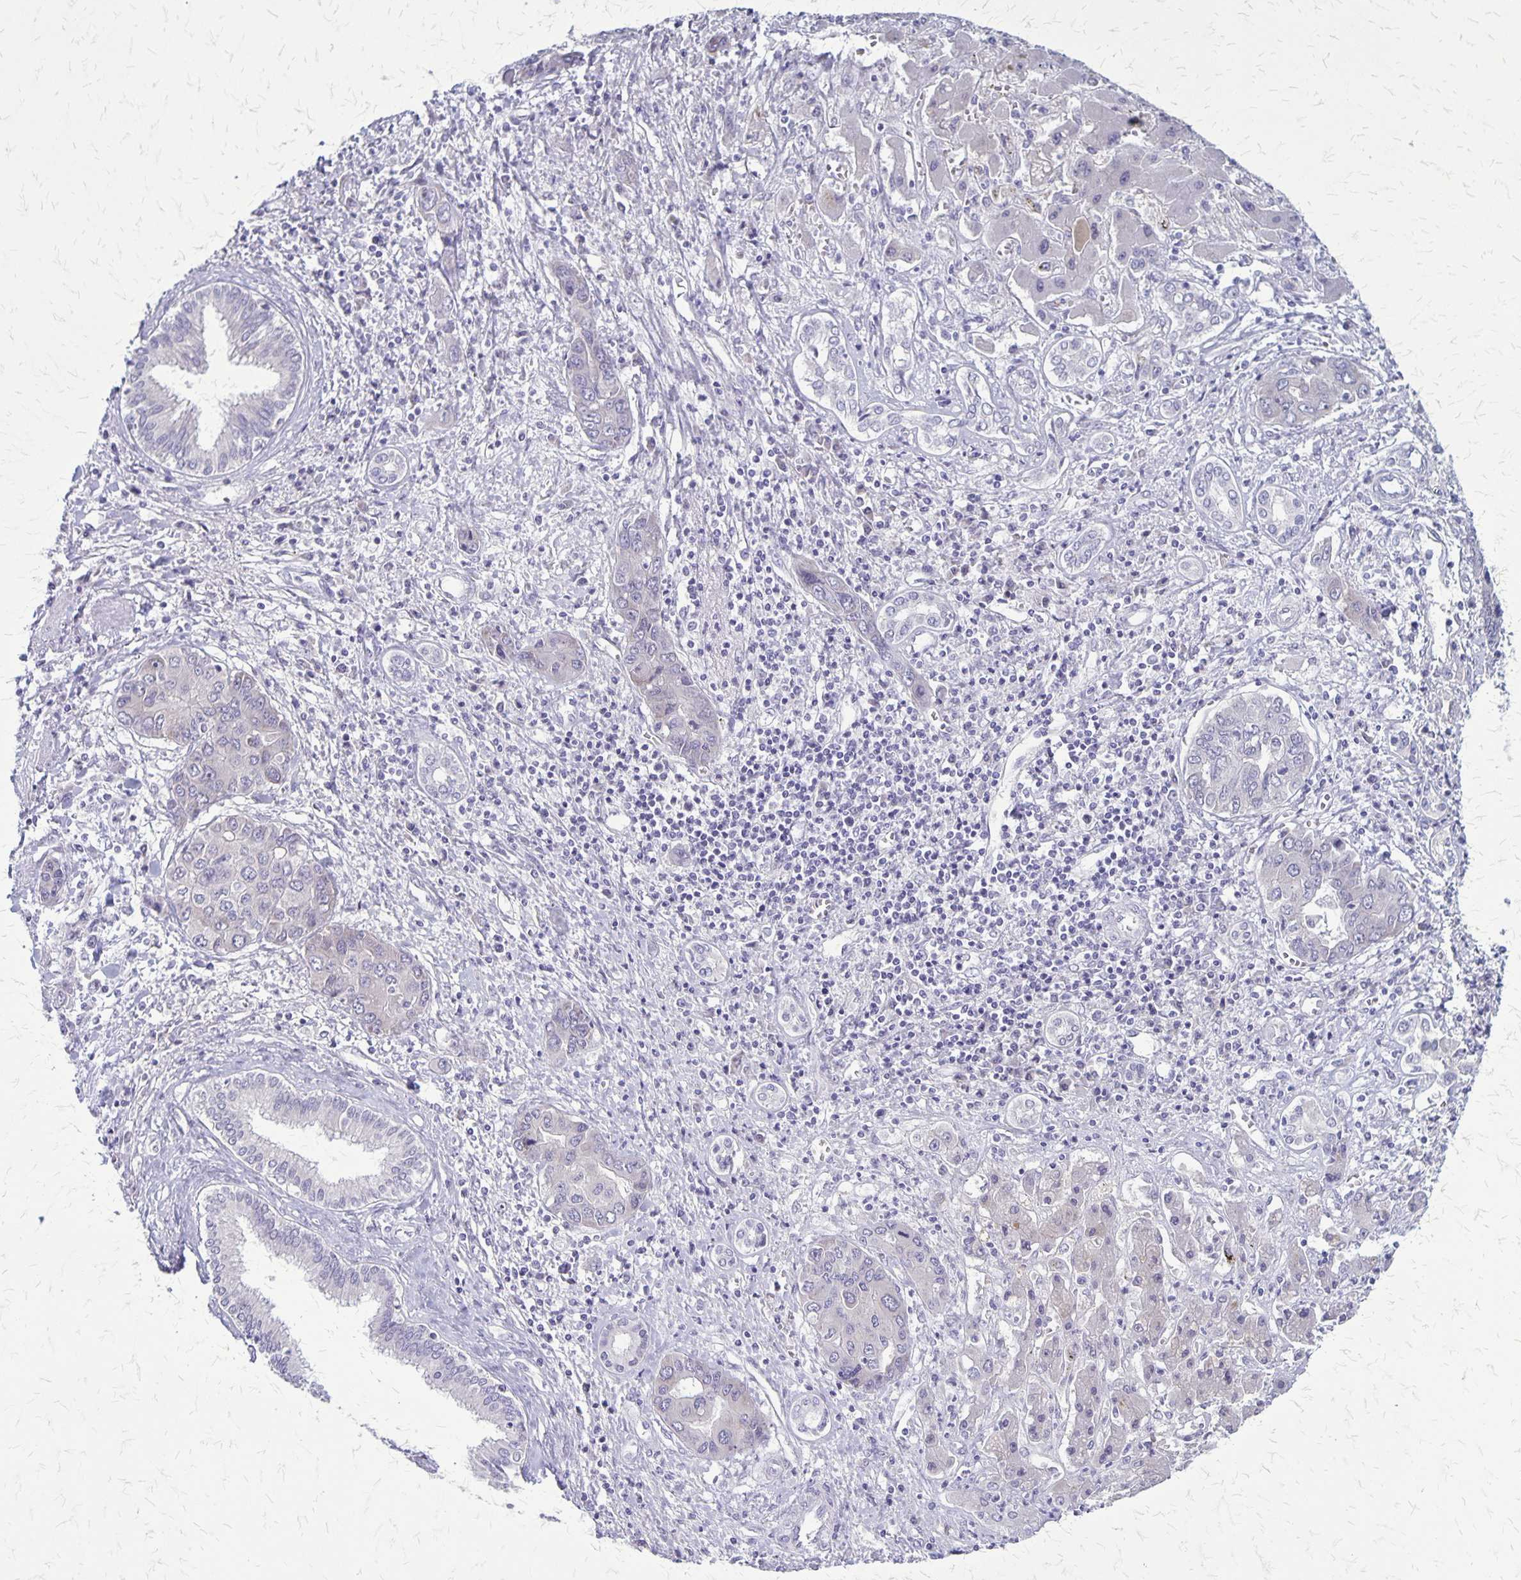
{"staining": {"intensity": "negative", "quantity": "none", "location": "none"}, "tissue": "liver cancer", "cell_type": "Tumor cells", "image_type": "cancer", "snomed": [{"axis": "morphology", "description": "Cholangiocarcinoma"}, {"axis": "topography", "description": "Liver"}], "caption": "Liver cancer was stained to show a protein in brown. There is no significant staining in tumor cells.", "gene": "PLXNB3", "patient": {"sex": "male", "age": 67}}